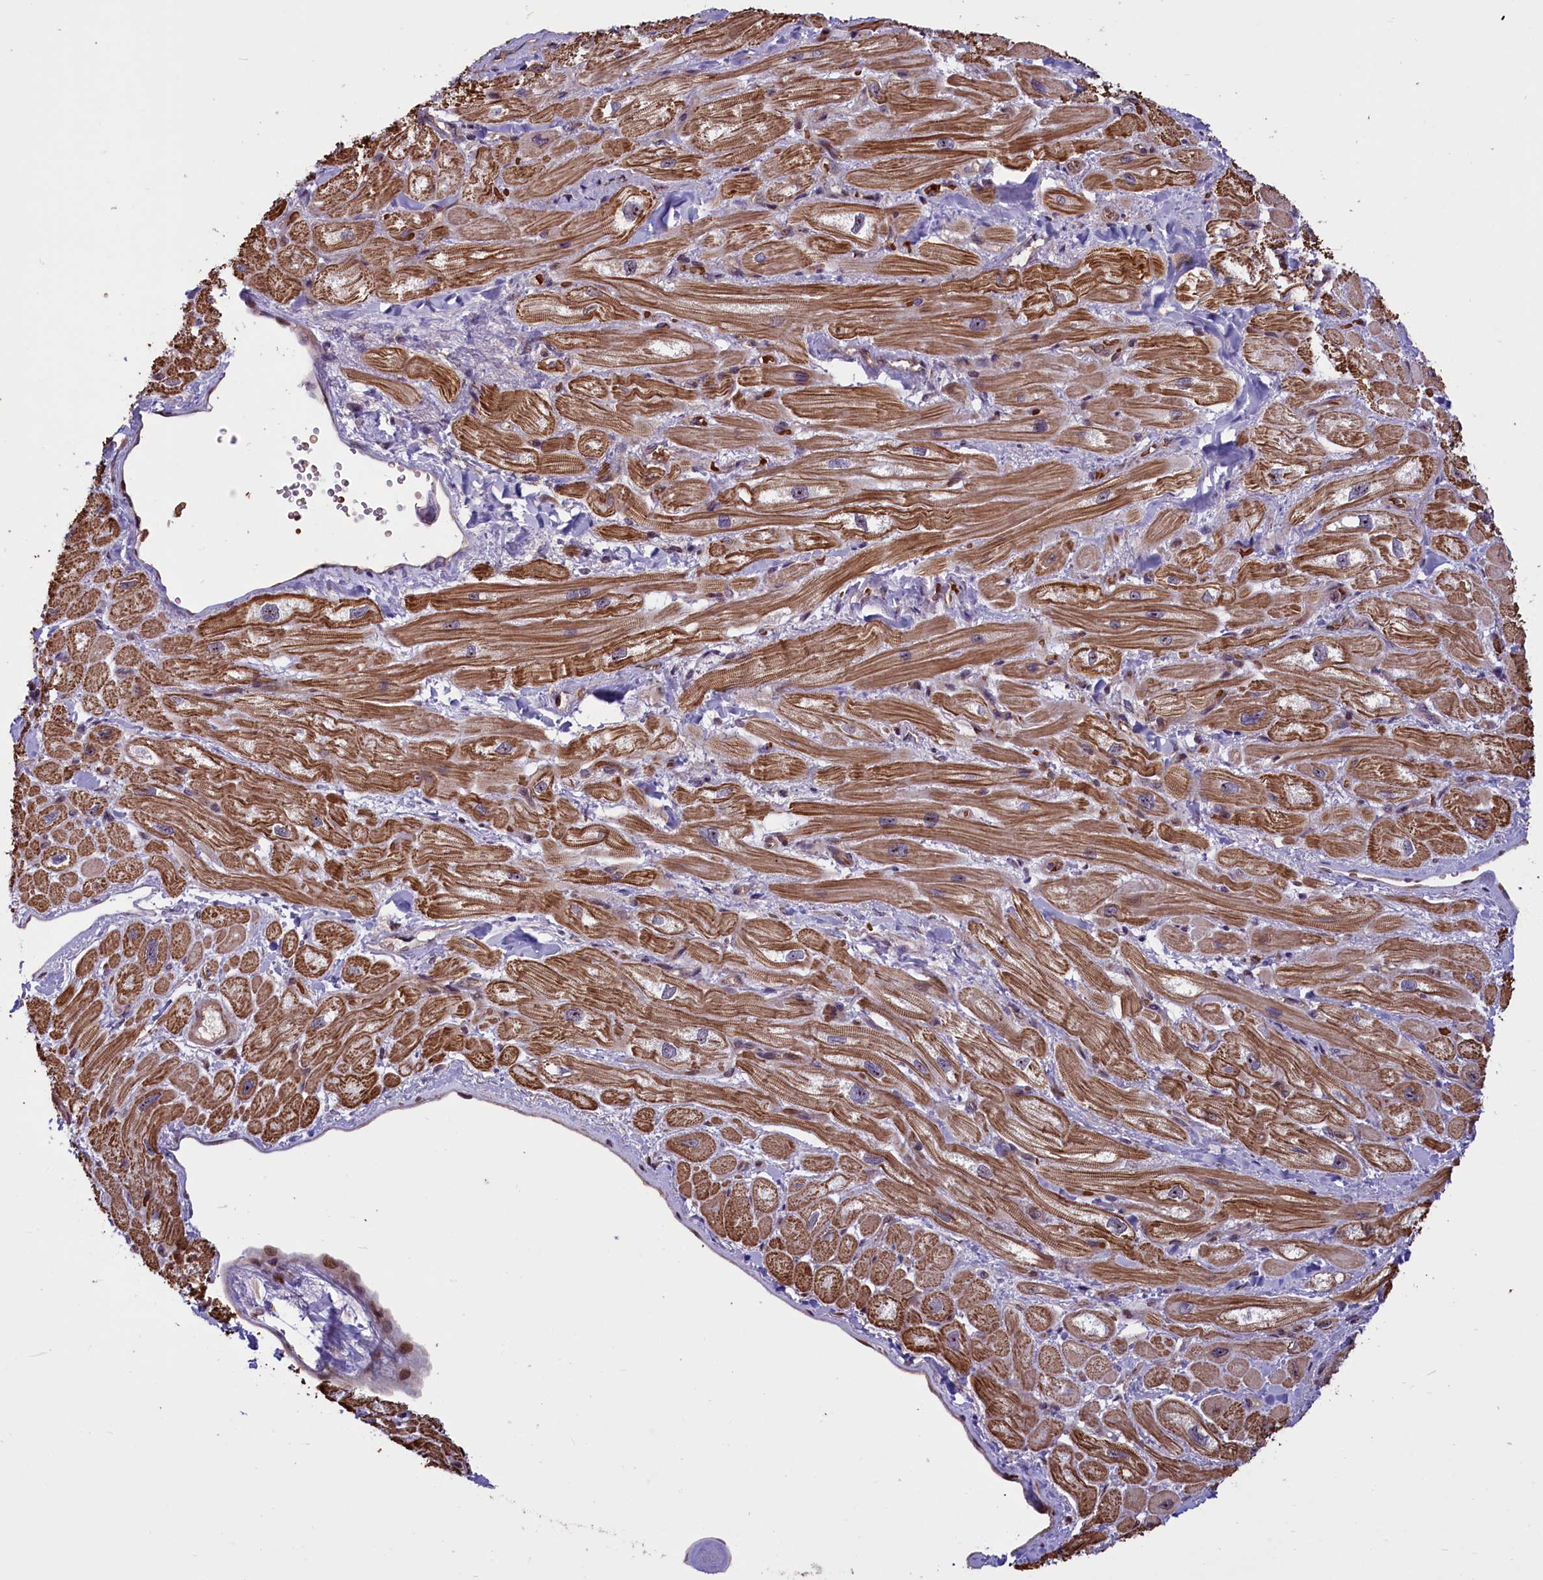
{"staining": {"intensity": "moderate", "quantity": ">75%", "location": "cytoplasmic/membranous,nuclear"}, "tissue": "heart muscle", "cell_type": "Cardiomyocytes", "image_type": "normal", "snomed": [{"axis": "morphology", "description": "Normal tissue, NOS"}, {"axis": "topography", "description": "Heart"}], "caption": "Approximately >75% of cardiomyocytes in unremarkable heart muscle reveal moderate cytoplasmic/membranous,nuclear protein expression as visualized by brown immunohistochemical staining.", "gene": "SHFL", "patient": {"sex": "male", "age": 65}}